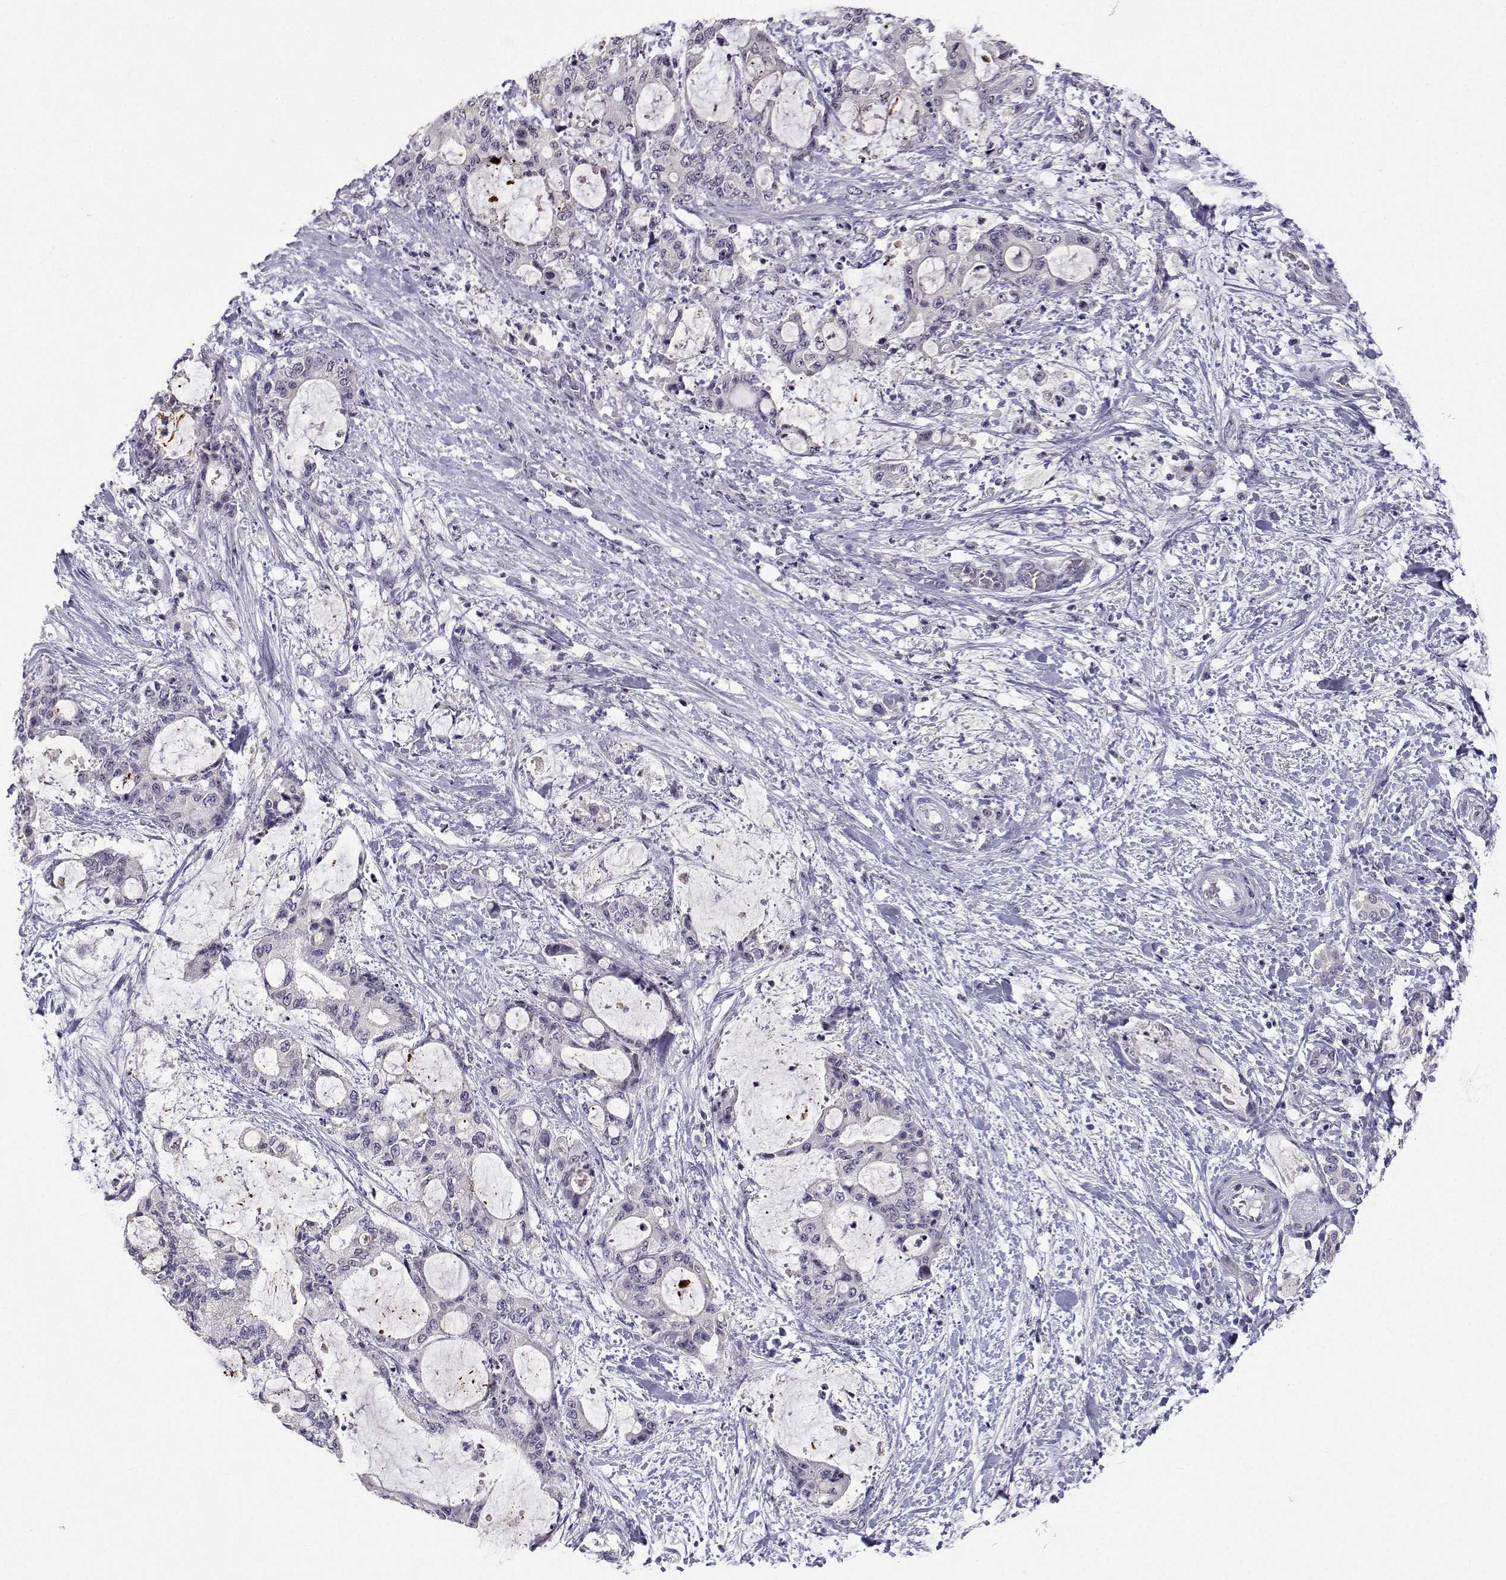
{"staining": {"intensity": "negative", "quantity": "none", "location": "none"}, "tissue": "liver cancer", "cell_type": "Tumor cells", "image_type": "cancer", "snomed": [{"axis": "morphology", "description": "Normal tissue, NOS"}, {"axis": "morphology", "description": "Cholangiocarcinoma"}, {"axis": "topography", "description": "Liver"}, {"axis": "topography", "description": "Peripheral nerve tissue"}], "caption": "This is an immunohistochemistry micrograph of human liver cancer (cholangiocarcinoma). There is no positivity in tumor cells.", "gene": "SLC6A3", "patient": {"sex": "female", "age": 73}}